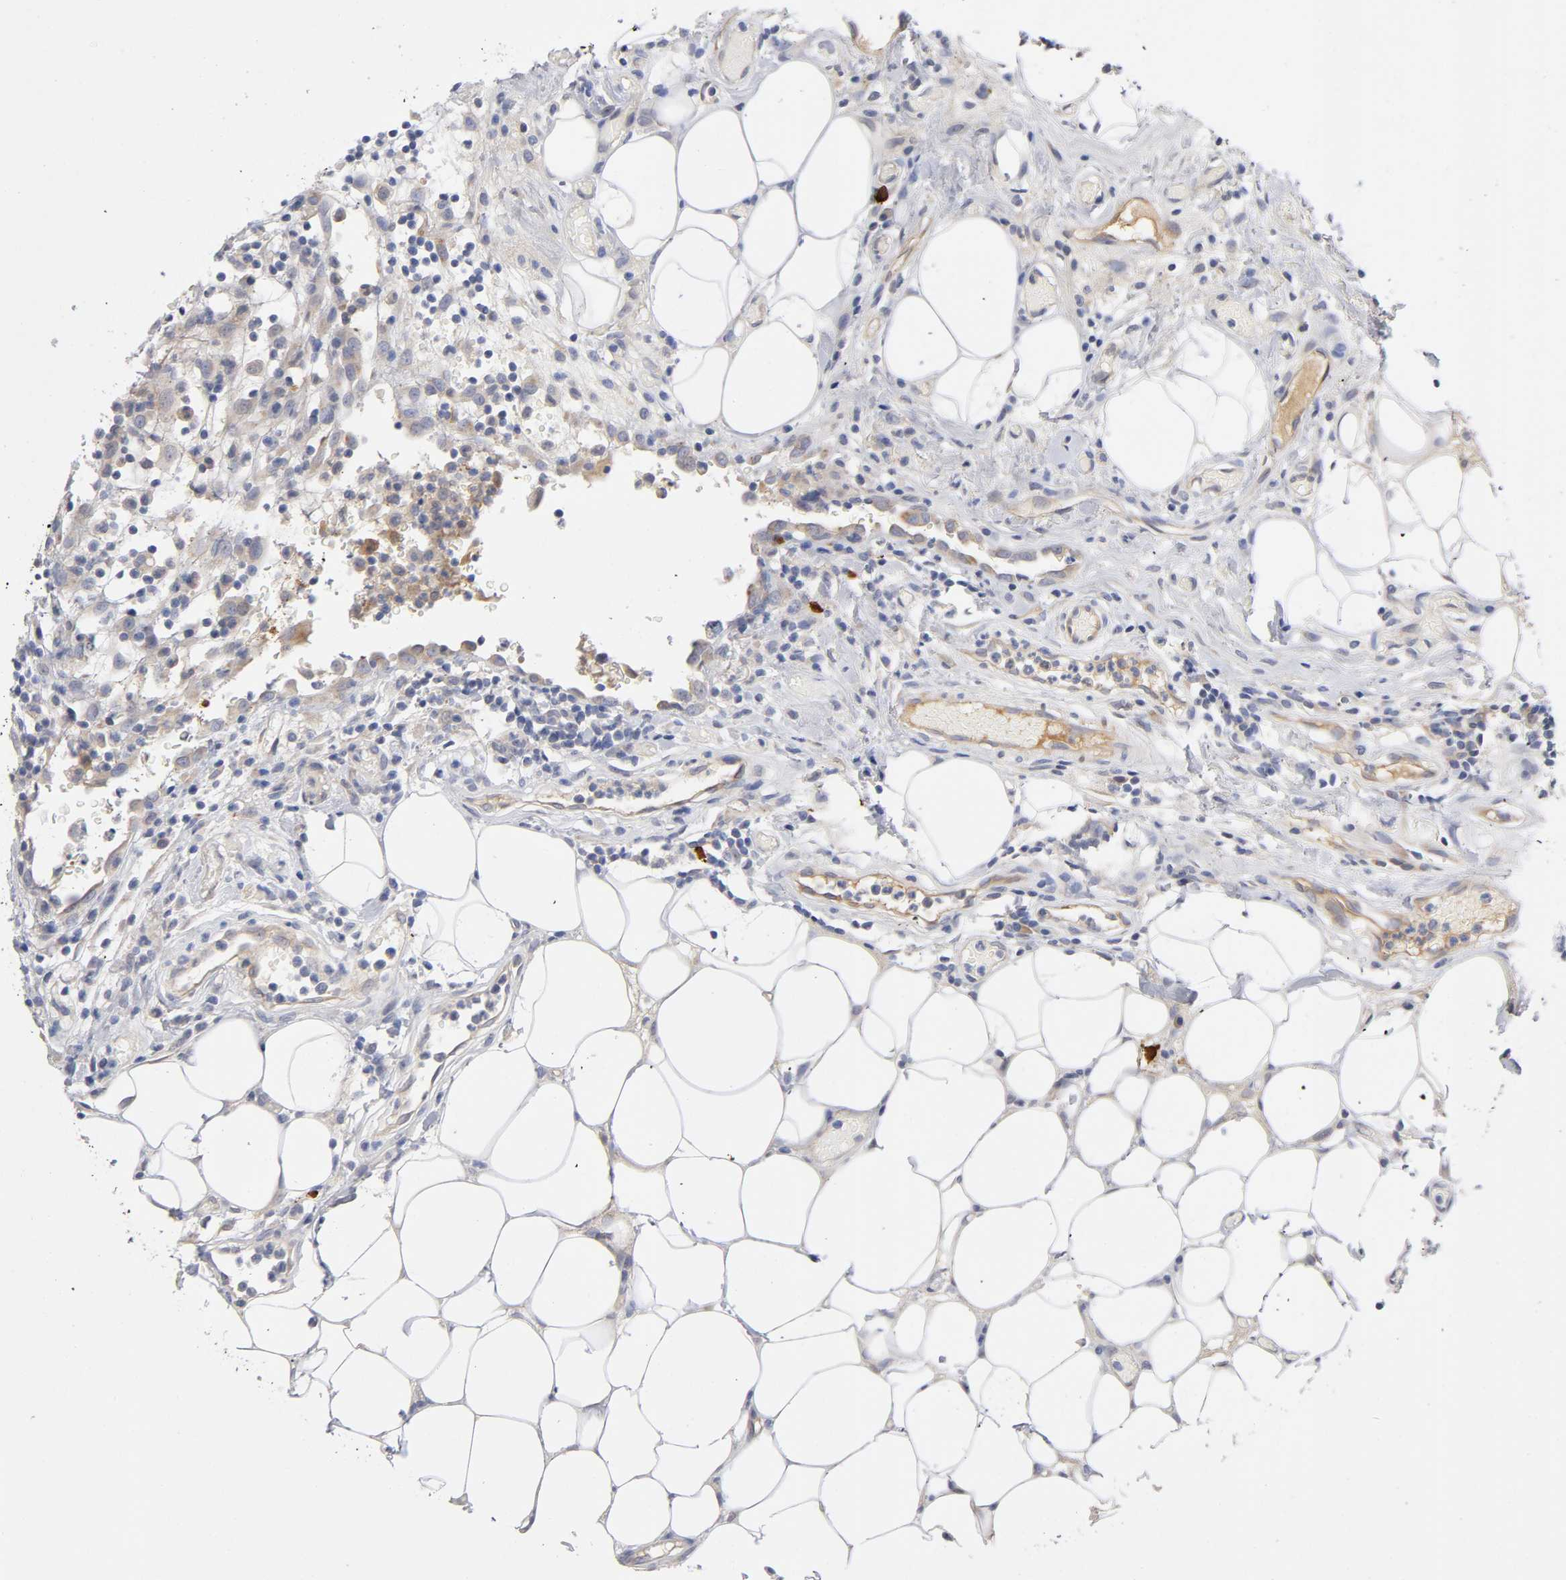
{"staining": {"intensity": "weak", "quantity": ">75%", "location": "cytoplasmic/membranous"}, "tissue": "colorectal cancer", "cell_type": "Tumor cells", "image_type": "cancer", "snomed": [{"axis": "morphology", "description": "Adenocarcinoma, NOS"}, {"axis": "topography", "description": "Colon"}], "caption": "Immunohistochemistry (IHC) of colorectal cancer demonstrates low levels of weak cytoplasmic/membranous staining in approximately >75% of tumor cells.", "gene": "NOVA1", "patient": {"sex": "female", "age": 86}}